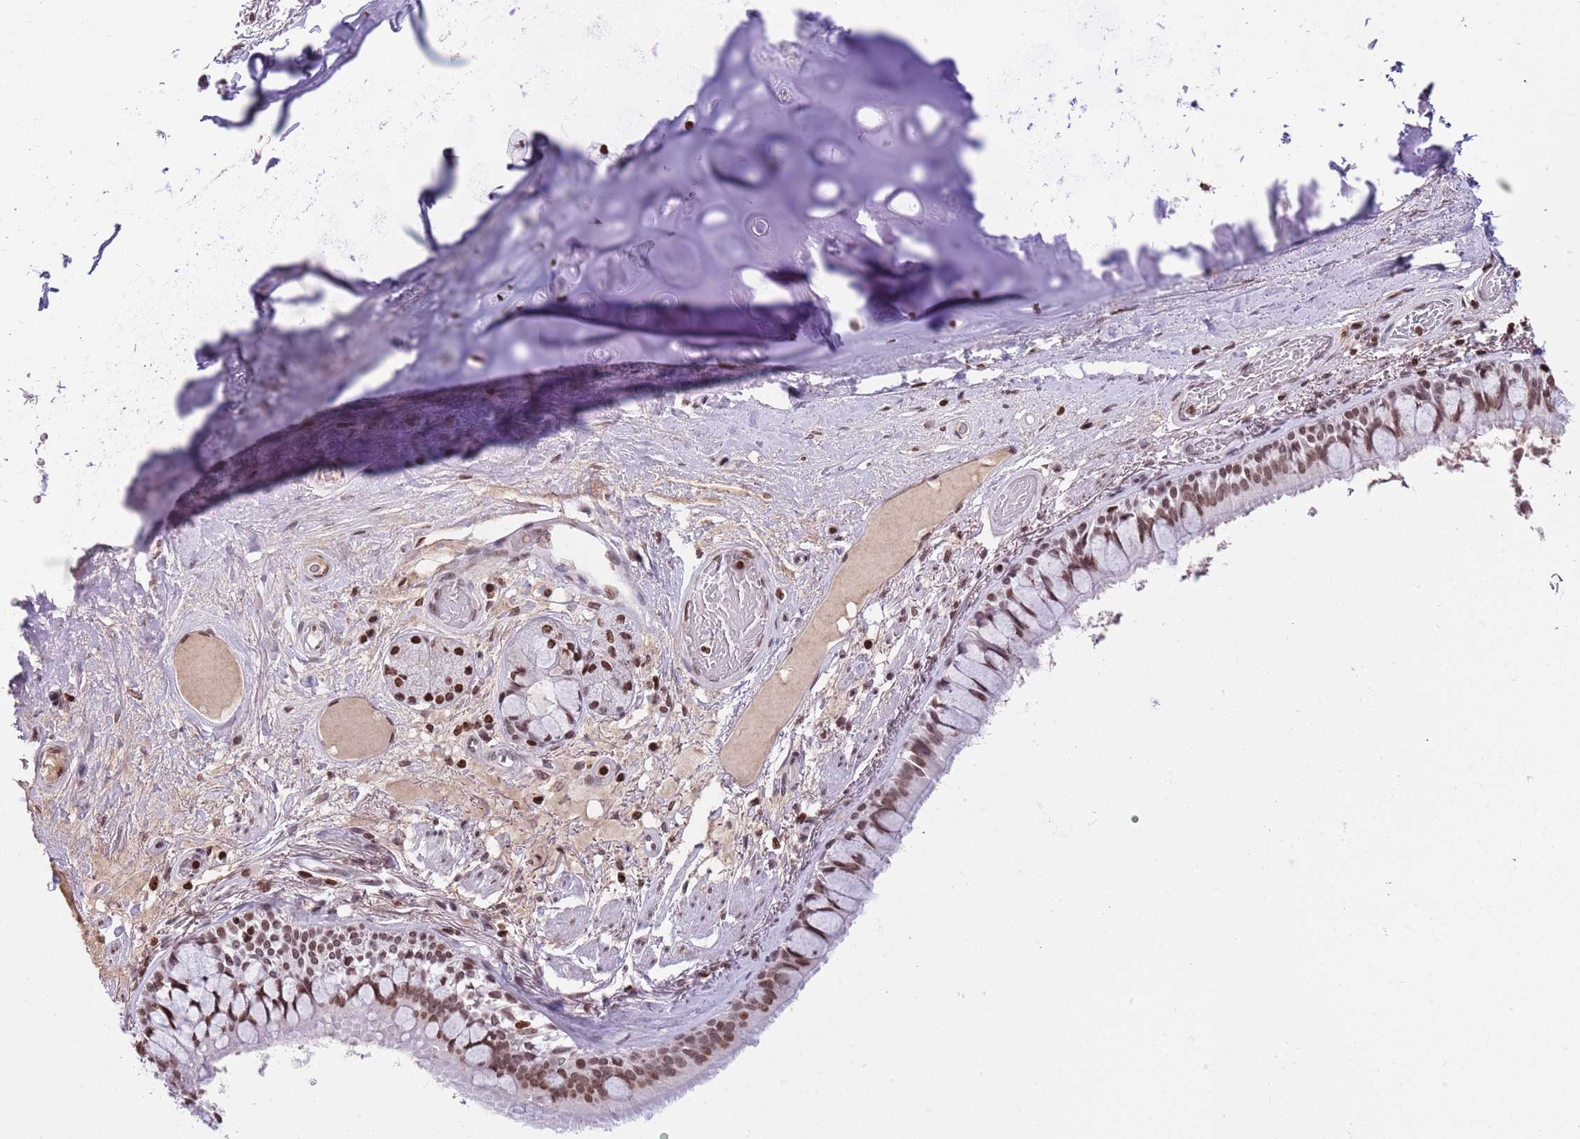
{"staining": {"intensity": "moderate", "quantity": ">75%", "location": "nuclear"}, "tissue": "bronchus", "cell_type": "Respiratory epithelial cells", "image_type": "normal", "snomed": [{"axis": "morphology", "description": "Normal tissue, NOS"}, {"axis": "topography", "description": "Bronchus"}], "caption": "Respiratory epithelial cells reveal moderate nuclear expression in approximately >75% of cells in unremarkable bronchus. Nuclei are stained in blue.", "gene": "KPNA3", "patient": {"sex": "male", "age": 70}}